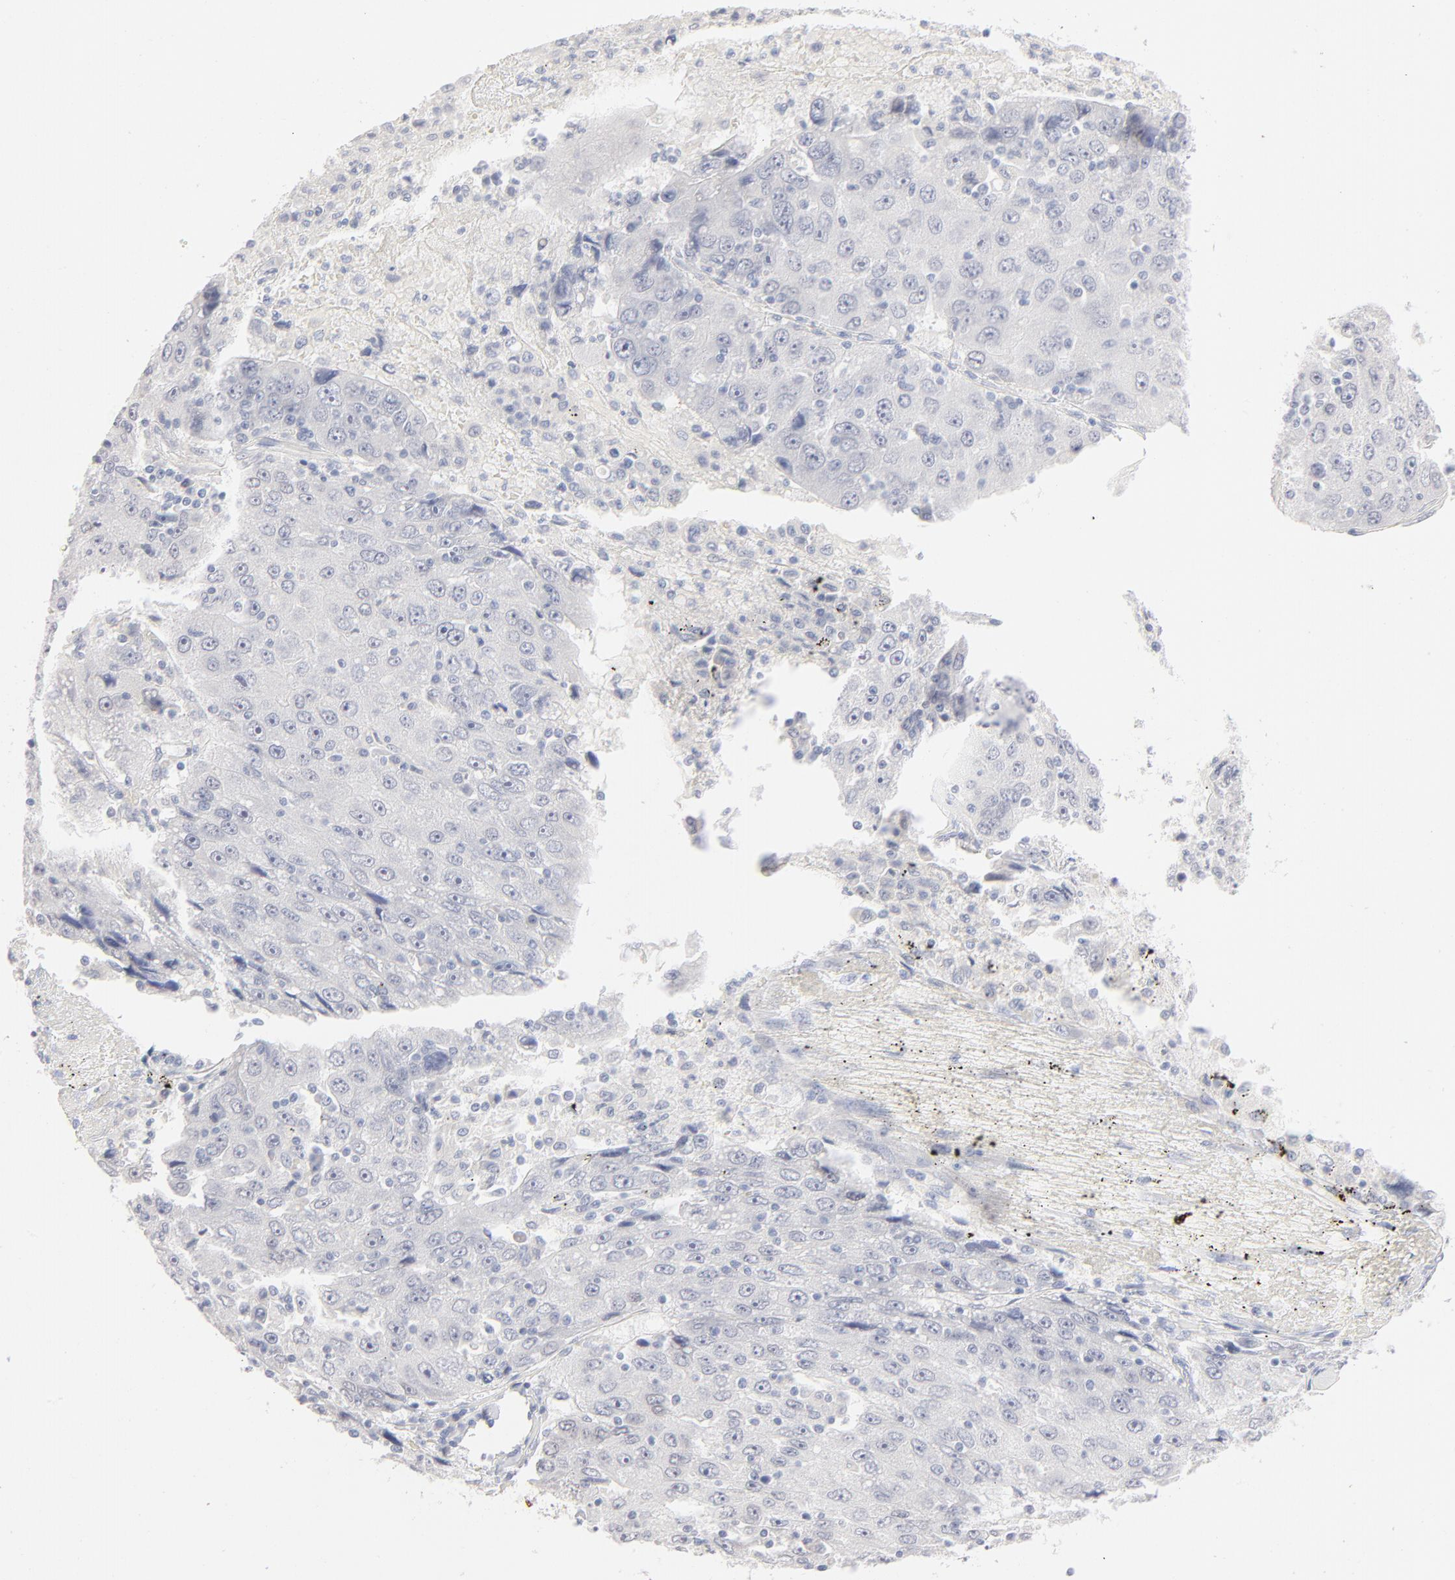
{"staining": {"intensity": "negative", "quantity": "none", "location": "none"}, "tissue": "liver cancer", "cell_type": "Tumor cells", "image_type": "cancer", "snomed": [{"axis": "morphology", "description": "Carcinoma, Hepatocellular, NOS"}, {"axis": "topography", "description": "Liver"}], "caption": "There is no significant expression in tumor cells of hepatocellular carcinoma (liver). (DAB IHC with hematoxylin counter stain).", "gene": "ONECUT1", "patient": {"sex": "male", "age": 49}}